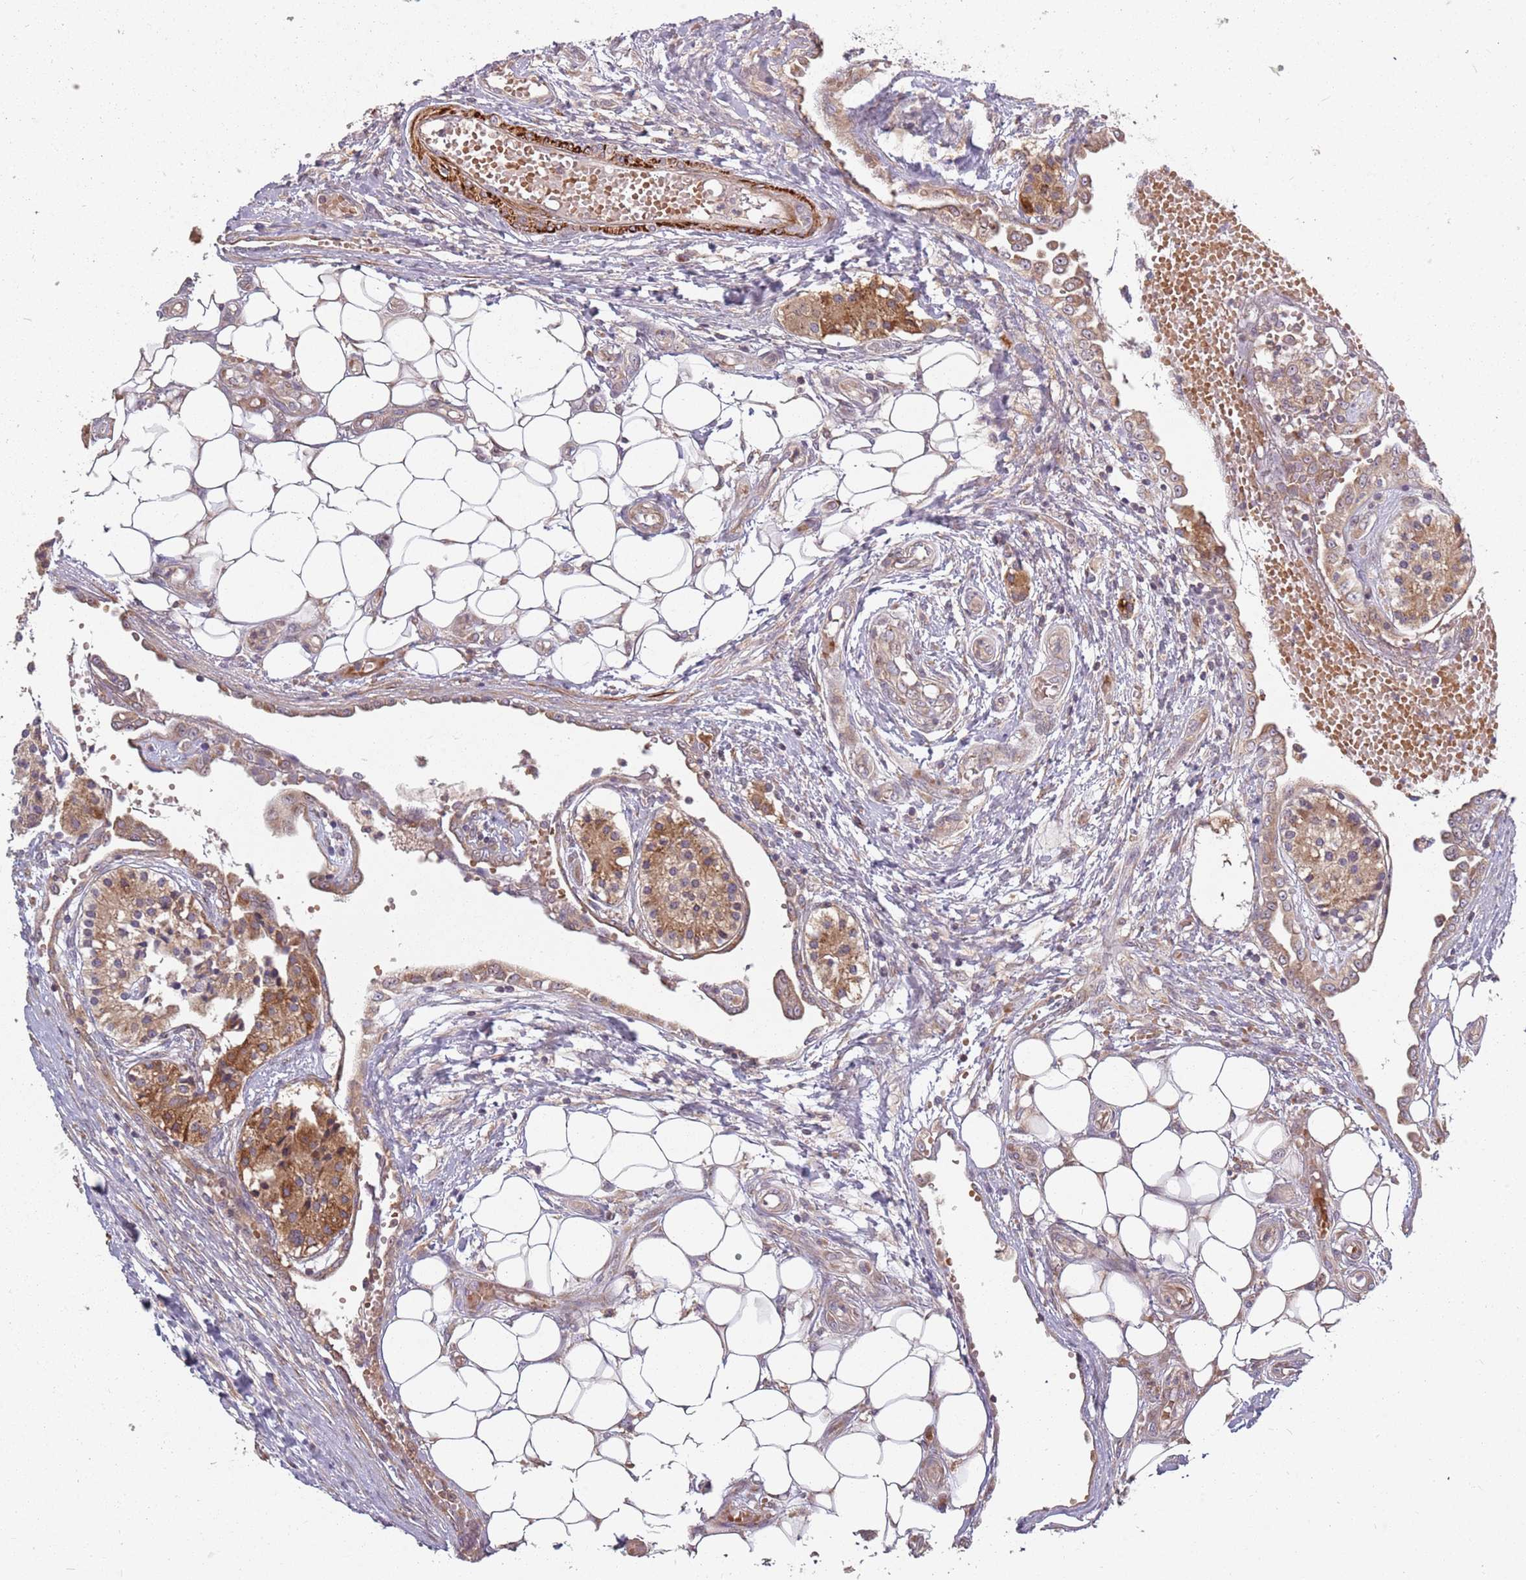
{"staining": {"intensity": "moderate", "quantity": ">75%", "location": "cytoplasmic/membranous"}, "tissue": "carcinoid", "cell_type": "Tumor cells", "image_type": "cancer", "snomed": [{"axis": "morphology", "description": "Carcinoid, malignant, NOS"}, {"axis": "topography", "description": "Colon"}], "caption": "Protein expression analysis of malignant carcinoid reveals moderate cytoplasmic/membranous expression in about >75% of tumor cells.", "gene": "PLD6", "patient": {"sex": "female", "age": 52}}